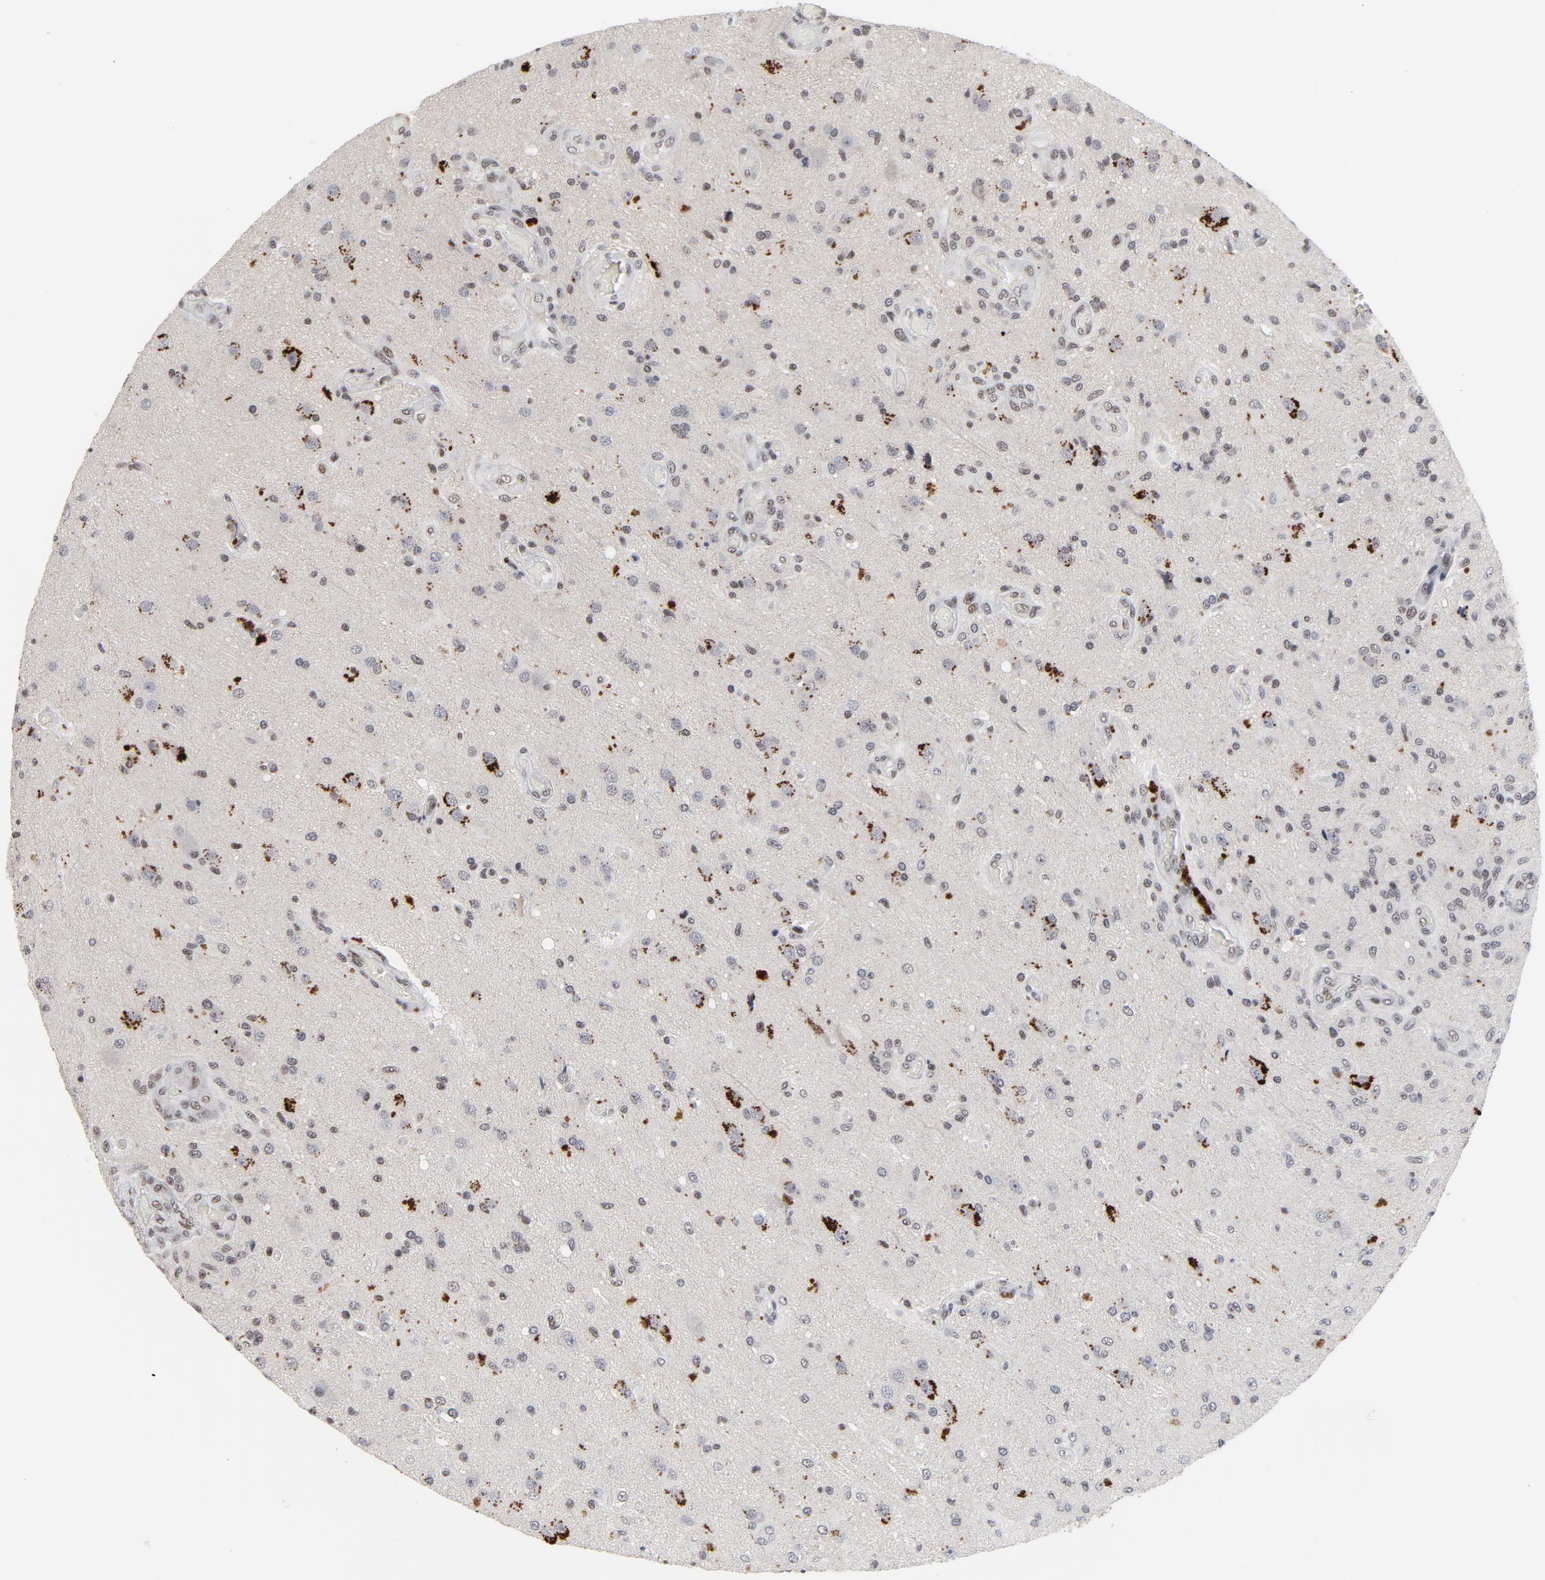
{"staining": {"intensity": "weak", "quantity": "25%-75%", "location": "nuclear"}, "tissue": "glioma", "cell_type": "Tumor cells", "image_type": "cancer", "snomed": [{"axis": "morphology", "description": "Normal tissue, NOS"}, {"axis": "morphology", "description": "Glioma, malignant, High grade"}, {"axis": "topography", "description": "Cerebral cortex"}], "caption": "DAB (3,3'-diaminobenzidine) immunohistochemical staining of malignant high-grade glioma demonstrates weak nuclear protein expression in approximately 25%-75% of tumor cells.", "gene": "GABPA", "patient": {"sex": "male", "age": 77}}